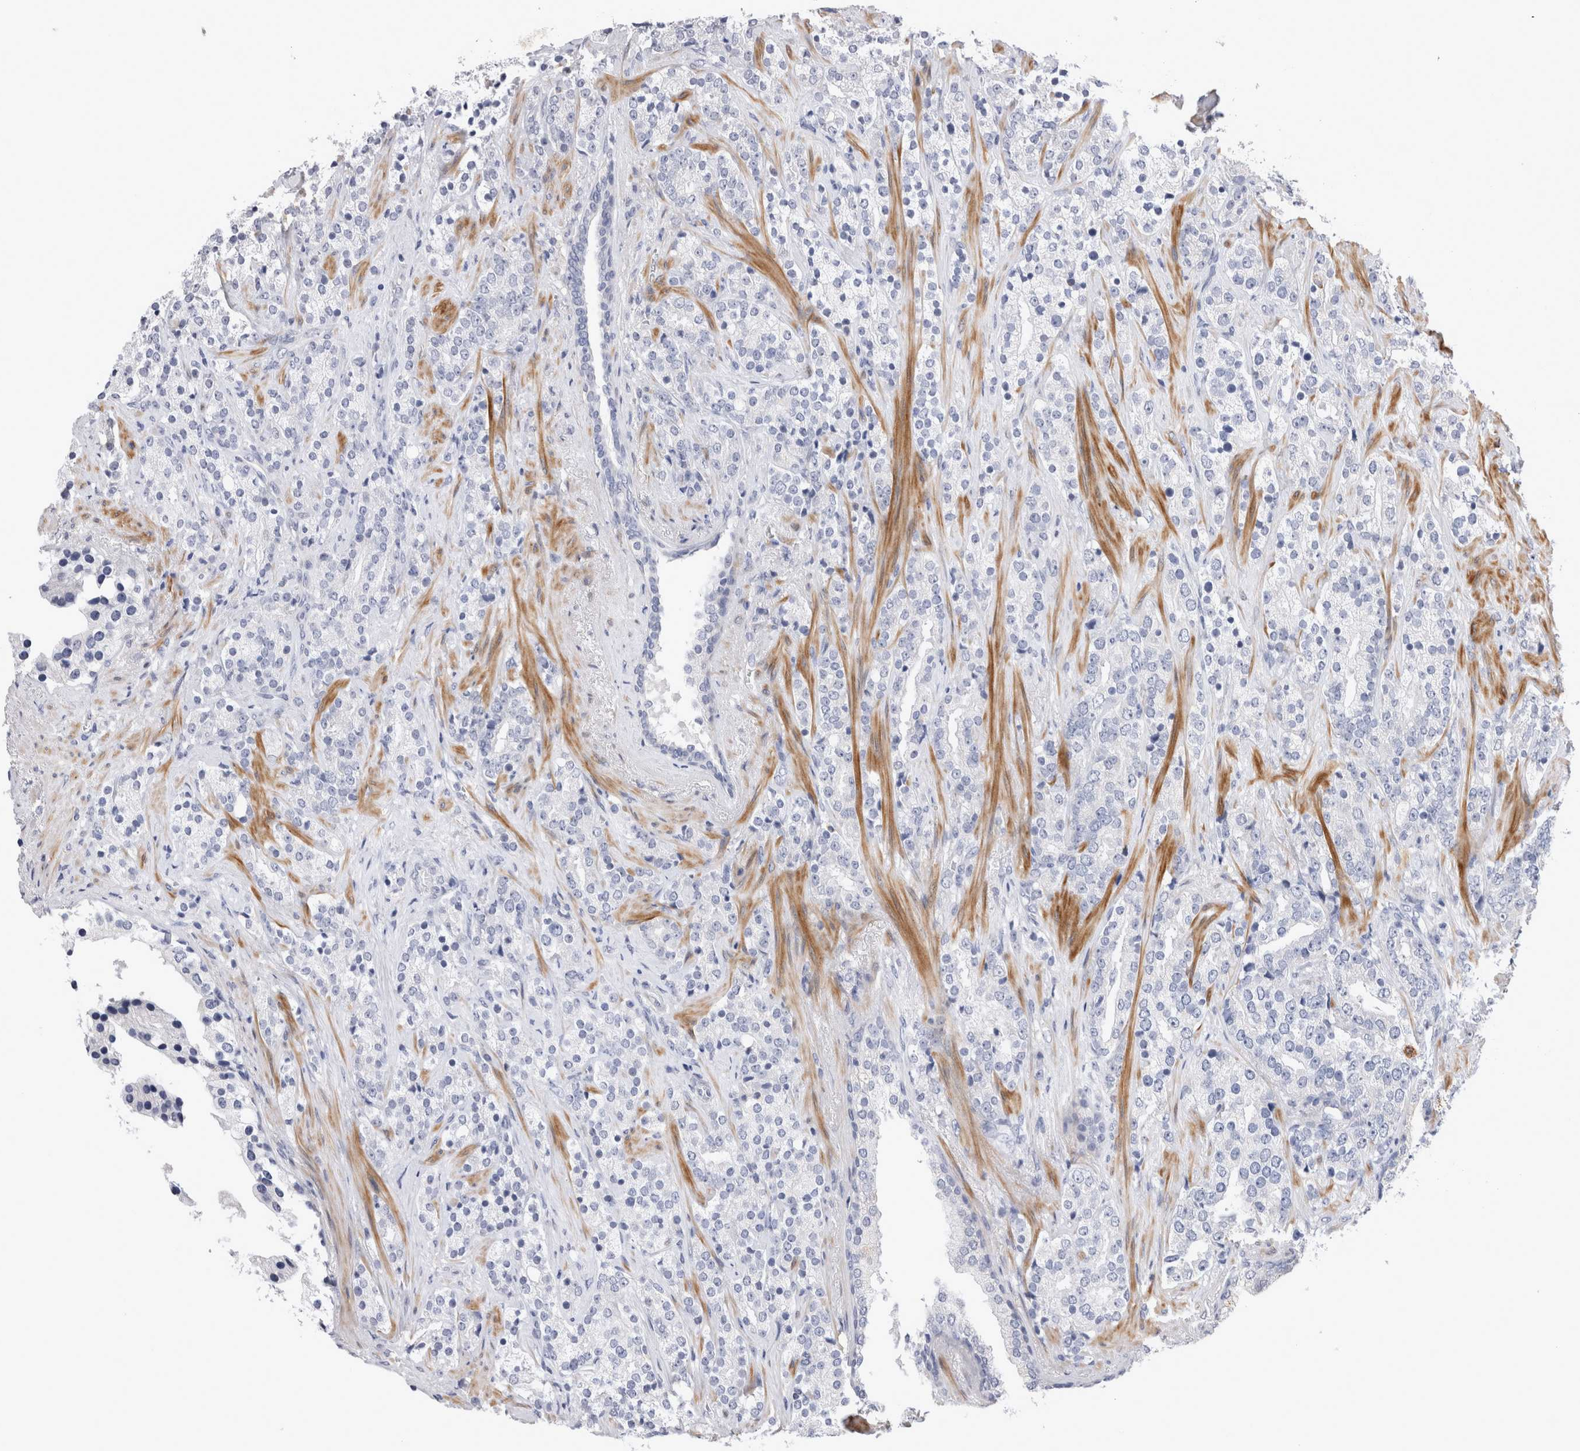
{"staining": {"intensity": "negative", "quantity": "none", "location": "none"}, "tissue": "prostate cancer", "cell_type": "Tumor cells", "image_type": "cancer", "snomed": [{"axis": "morphology", "description": "Adenocarcinoma, High grade"}, {"axis": "topography", "description": "Prostate"}], "caption": "IHC photomicrograph of neoplastic tissue: human adenocarcinoma (high-grade) (prostate) stained with DAB exhibits no significant protein expression in tumor cells.", "gene": "CRYBG1", "patient": {"sex": "male", "age": 71}}